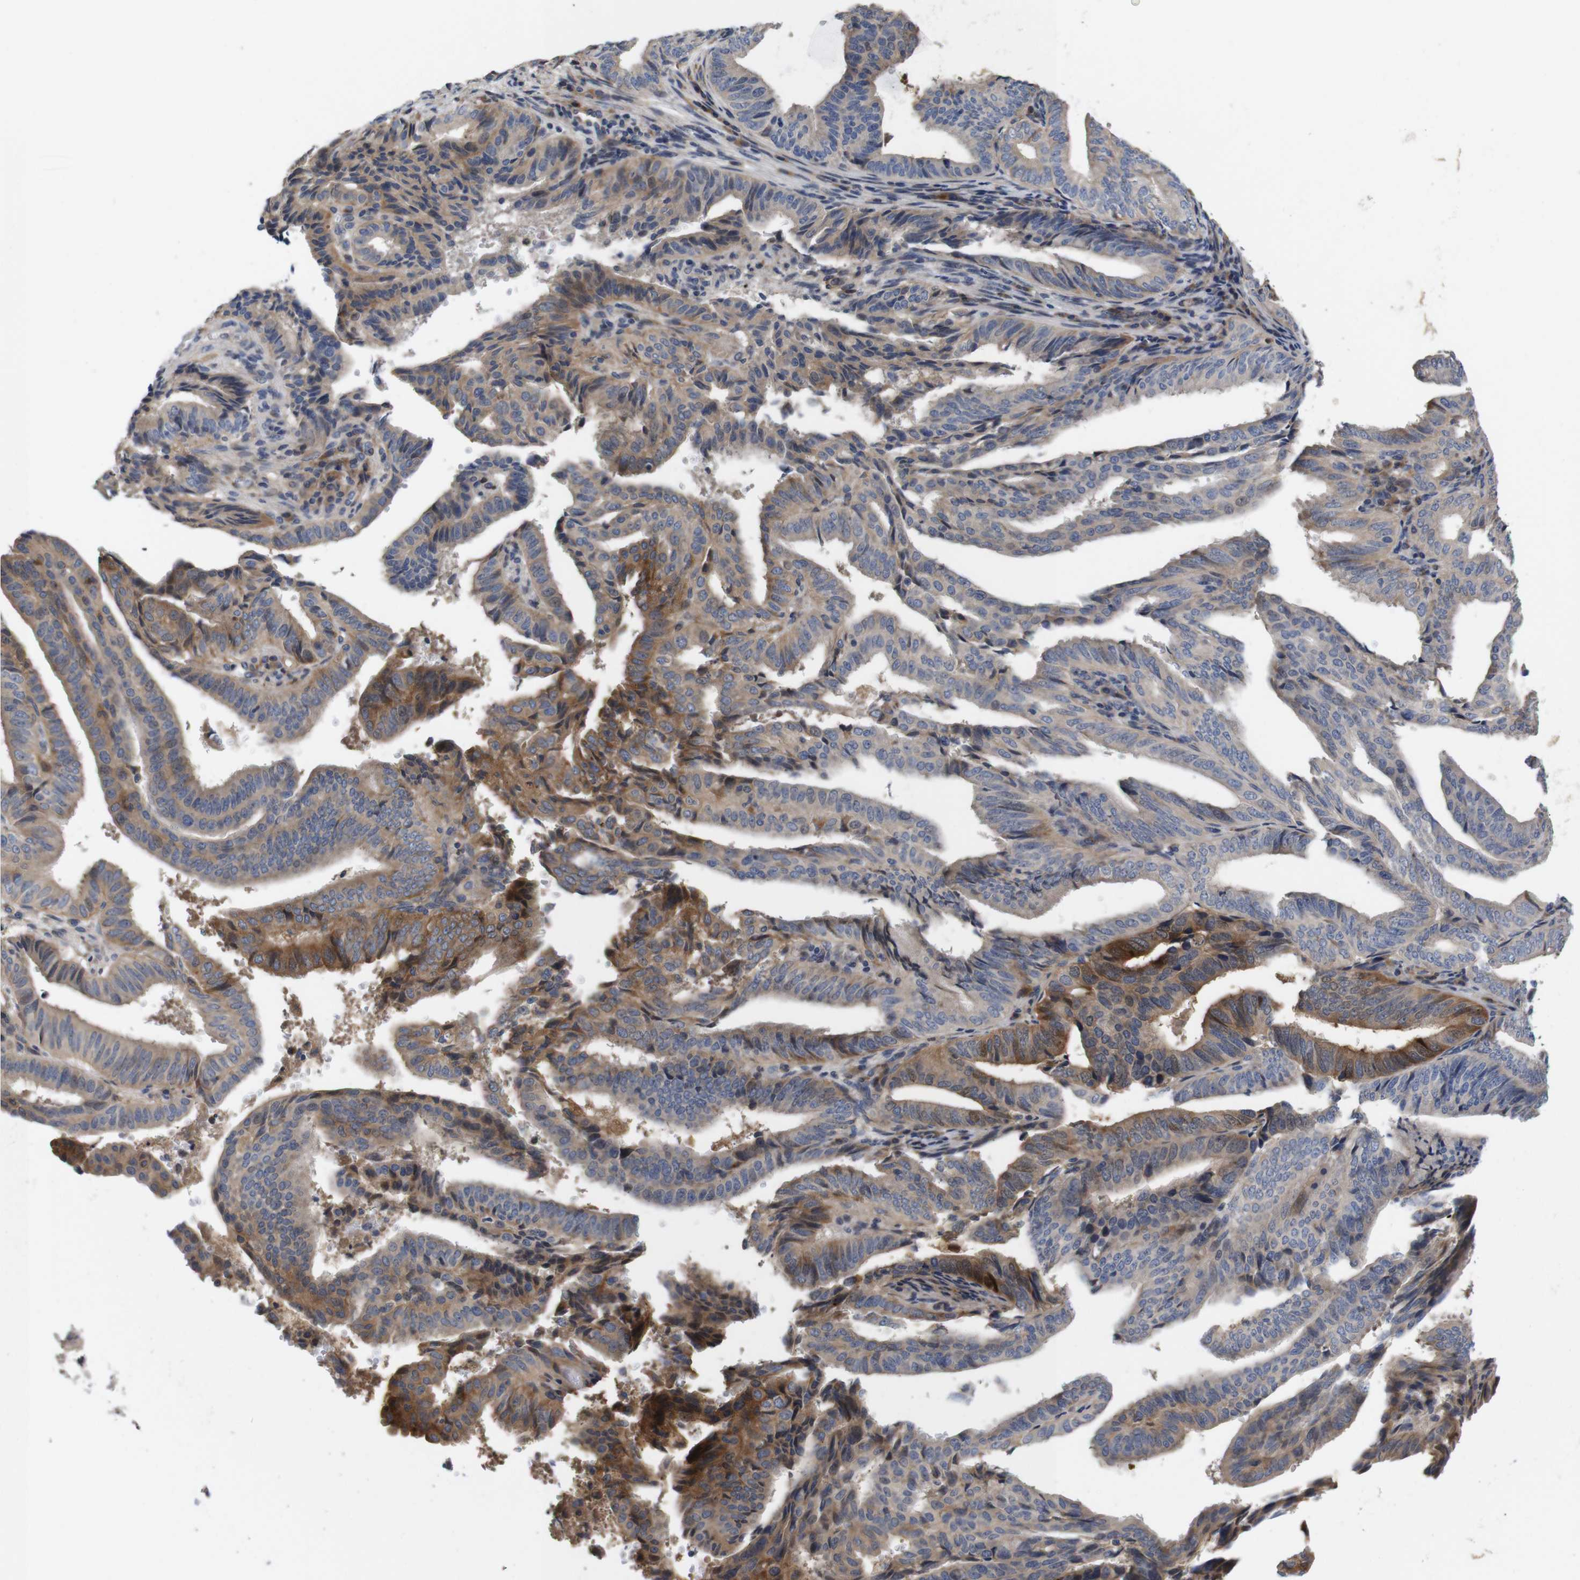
{"staining": {"intensity": "moderate", "quantity": "25%-75%", "location": "cytoplasmic/membranous"}, "tissue": "endometrial cancer", "cell_type": "Tumor cells", "image_type": "cancer", "snomed": [{"axis": "morphology", "description": "Adenocarcinoma, NOS"}, {"axis": "topography", "description": "Endometrium"}], "caption": "Human endometrial cancer (adenocarcinoma) stained with a protein marker shows moderate staining in tumor cells.", "gene": "SPRY3", "patient": {"sex": "female", "age": 58}}